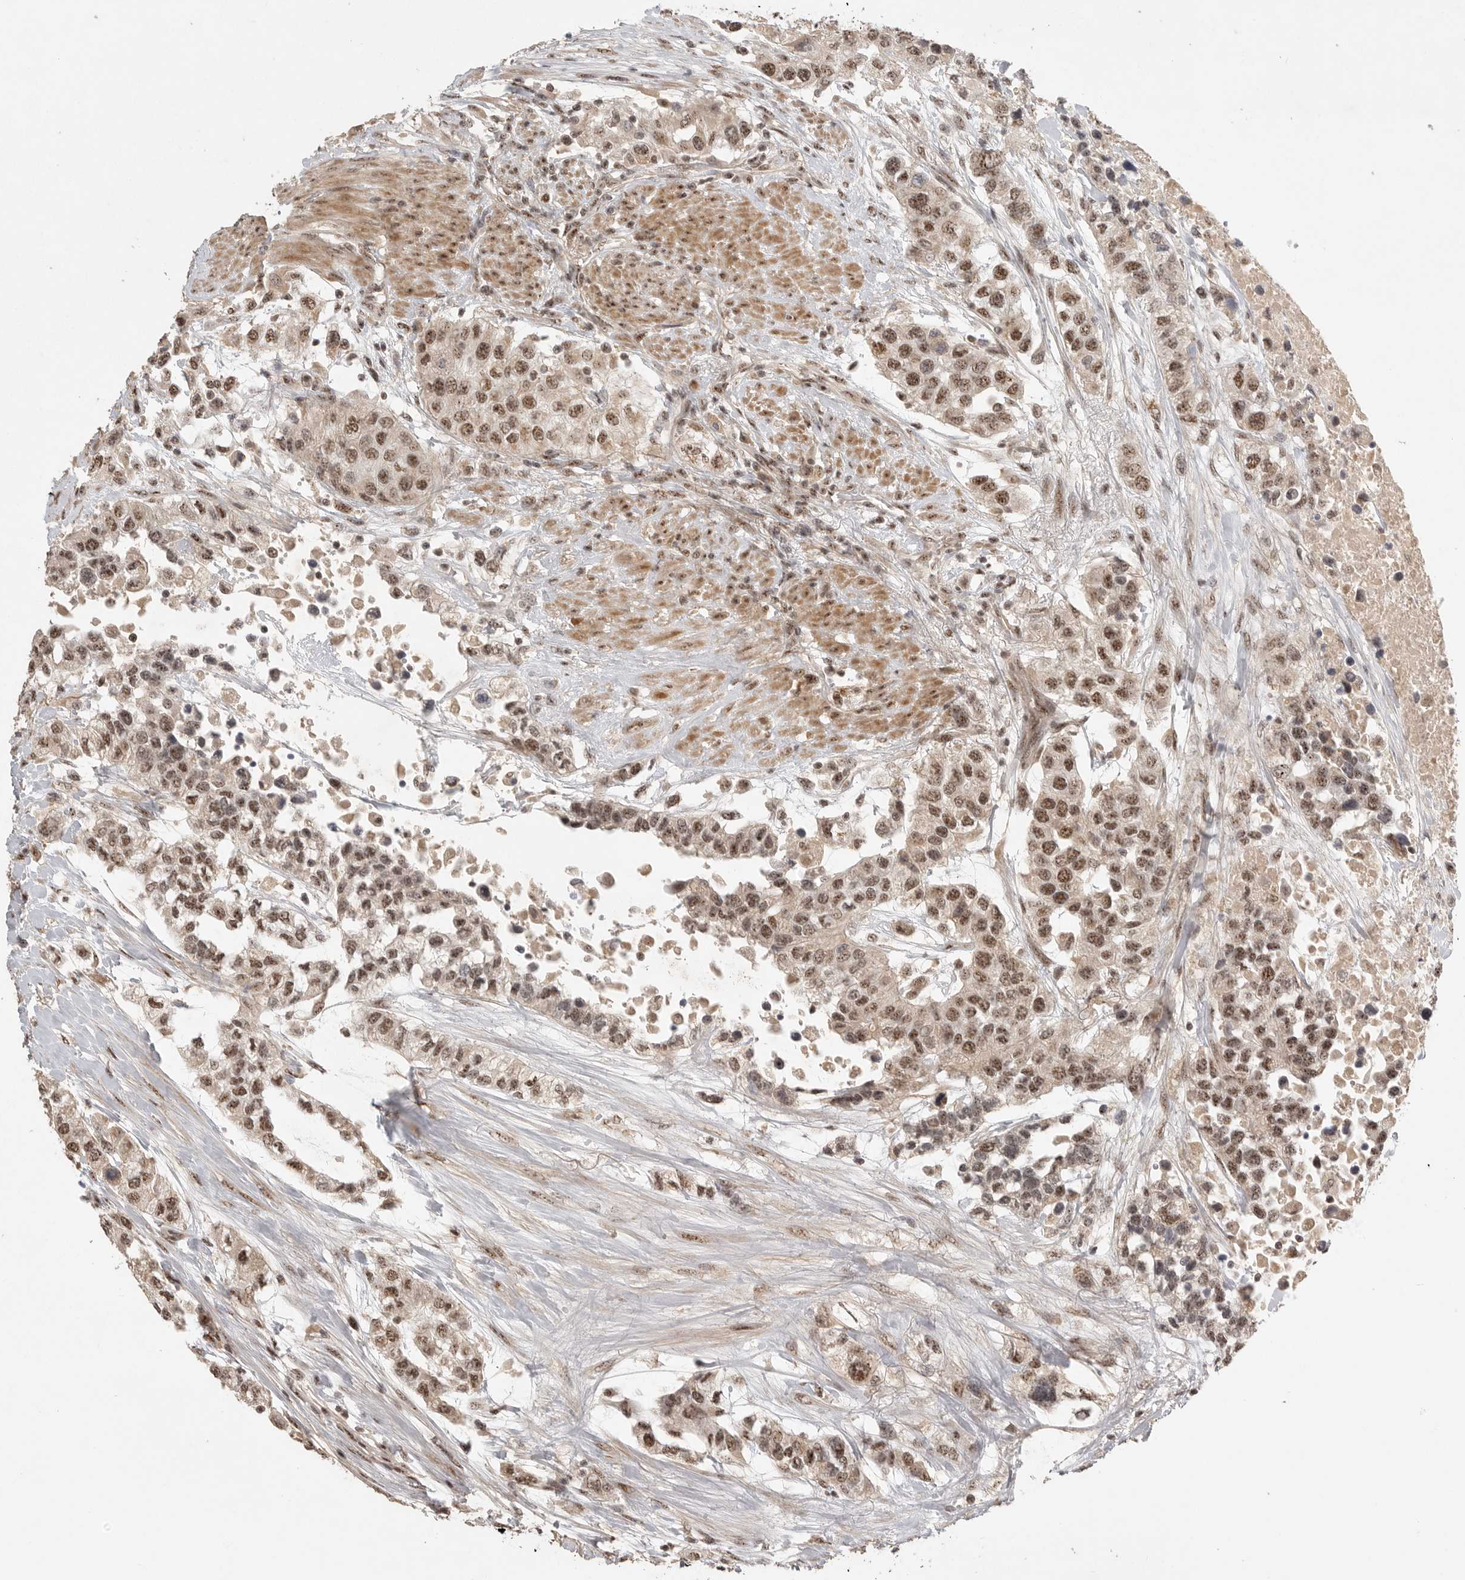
{"staining": {"intensity": "moderate", "quantity": ">75%", "location": "nuclear"}, "tissue": "urothelial cancer", "cell_type": "Tumor cells", "image_type": "cancer", "snomed": [{"axis": "morphology", "description": "Urothelial carcinoma, High grade"}, {"axis": "topography", "description": "Urinary bladder"}], "caption": "A brown stain labels moderate nuclear expression of a protein in urothelial carcinoma (high-grade) tumor cells.", "gene": "POMP", "patient": {"sex": "female", "age": 80}}